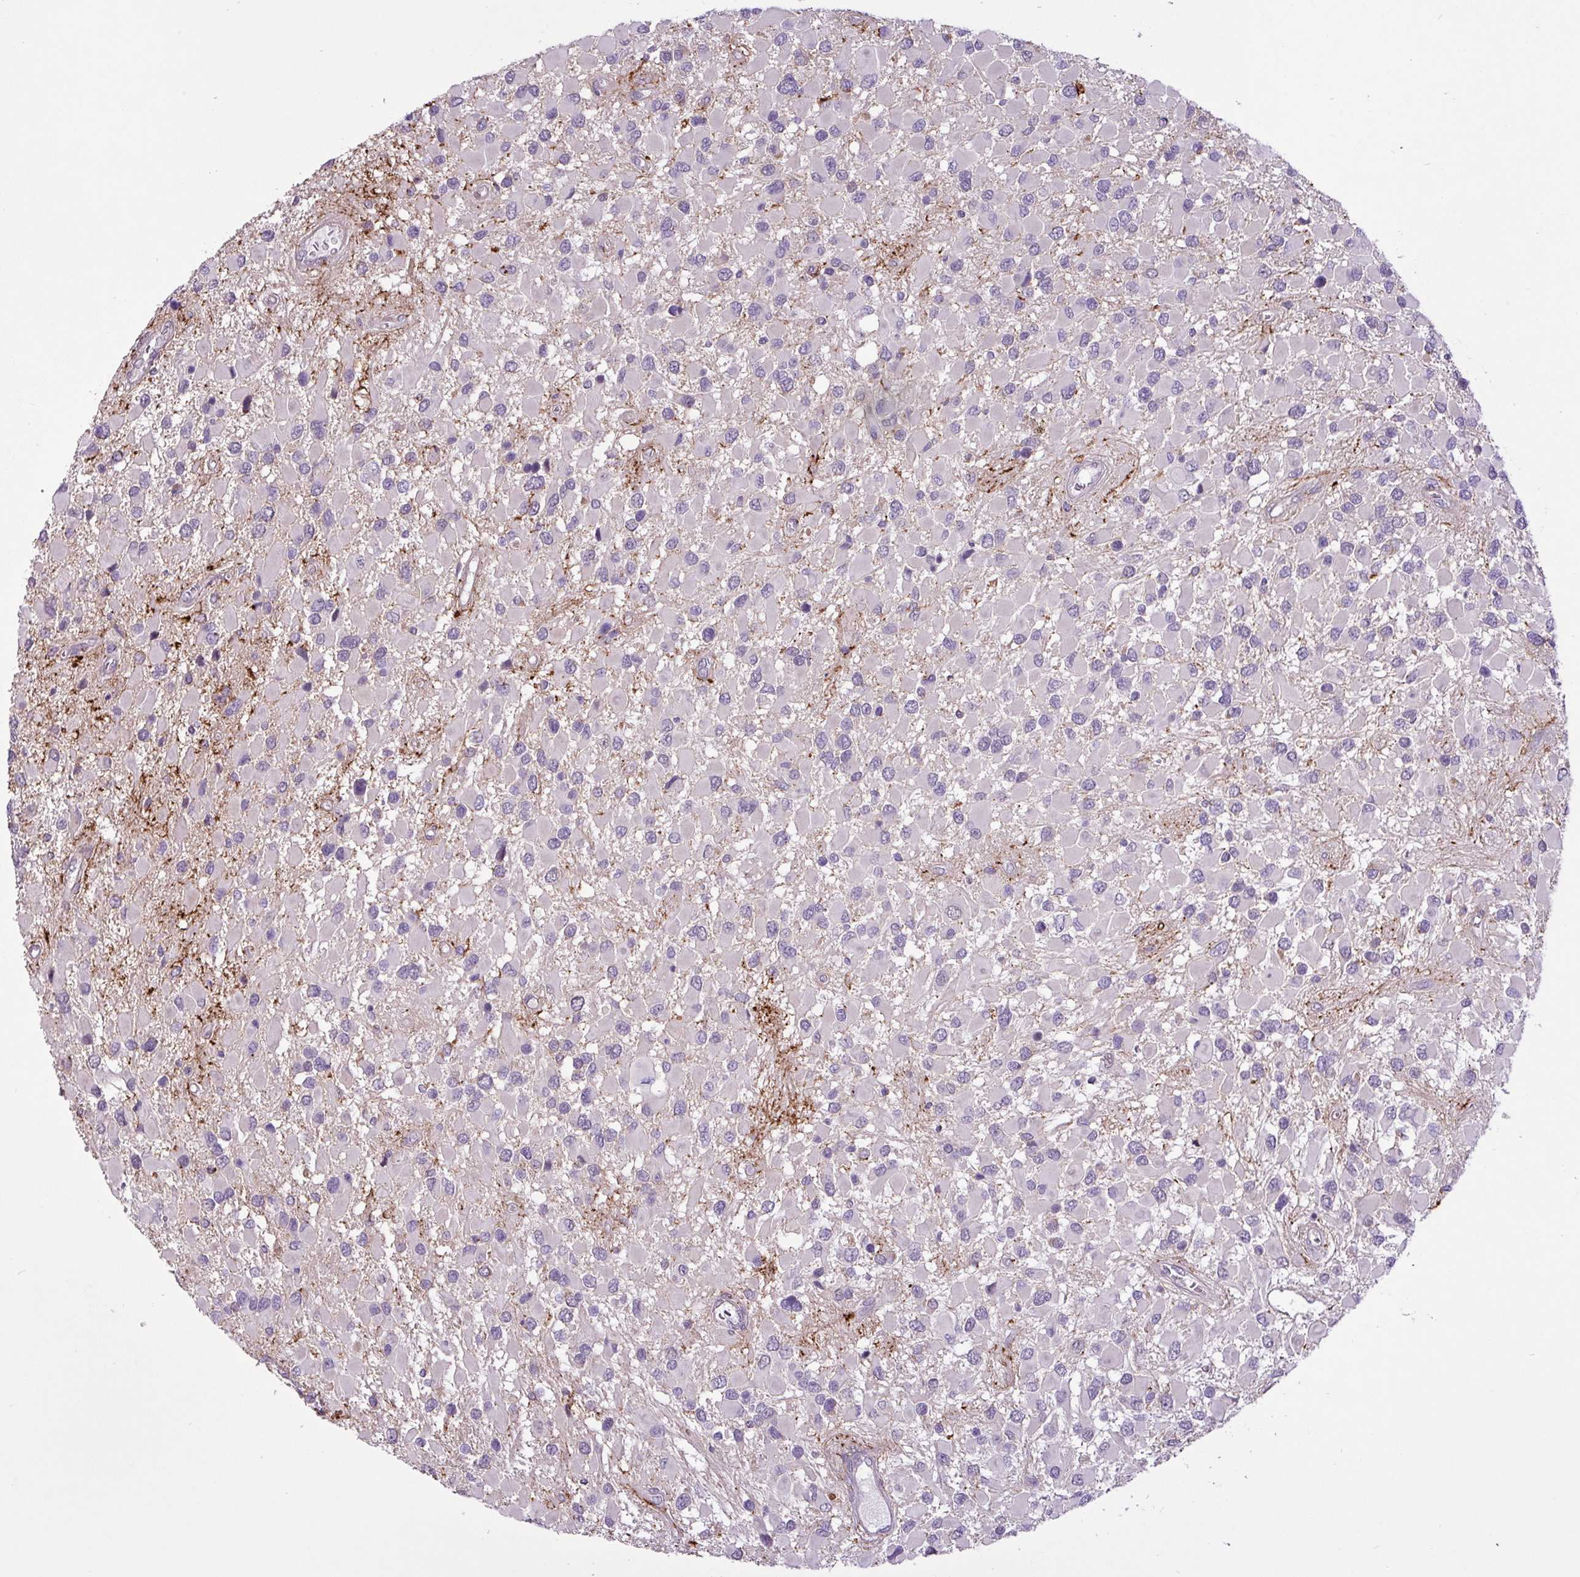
{"staining": {"intensity": "negative", "quantity": "none", "location": "none"}, "tissue": "glioma", "cell_type": "Tumor cells", "image_type": "cancer", "snomed": [{"axis": "morphology", "description": "Glioma, malignant, High grade"}, {"axis": "topography", "description": "Brain"}], "caption": "This is a photomicrograph of immunohistochemistry (IHC) staining of glioma, which shows no expression in tumor cells. Brightfield microscopy of IHC stained with DAB (3,3'-diaminobenzidine) (brown) and hematoxylin (blue), captured at high magnification.", "gene": "RPP25L", "patient": {"sex": "male", "age": 53}}